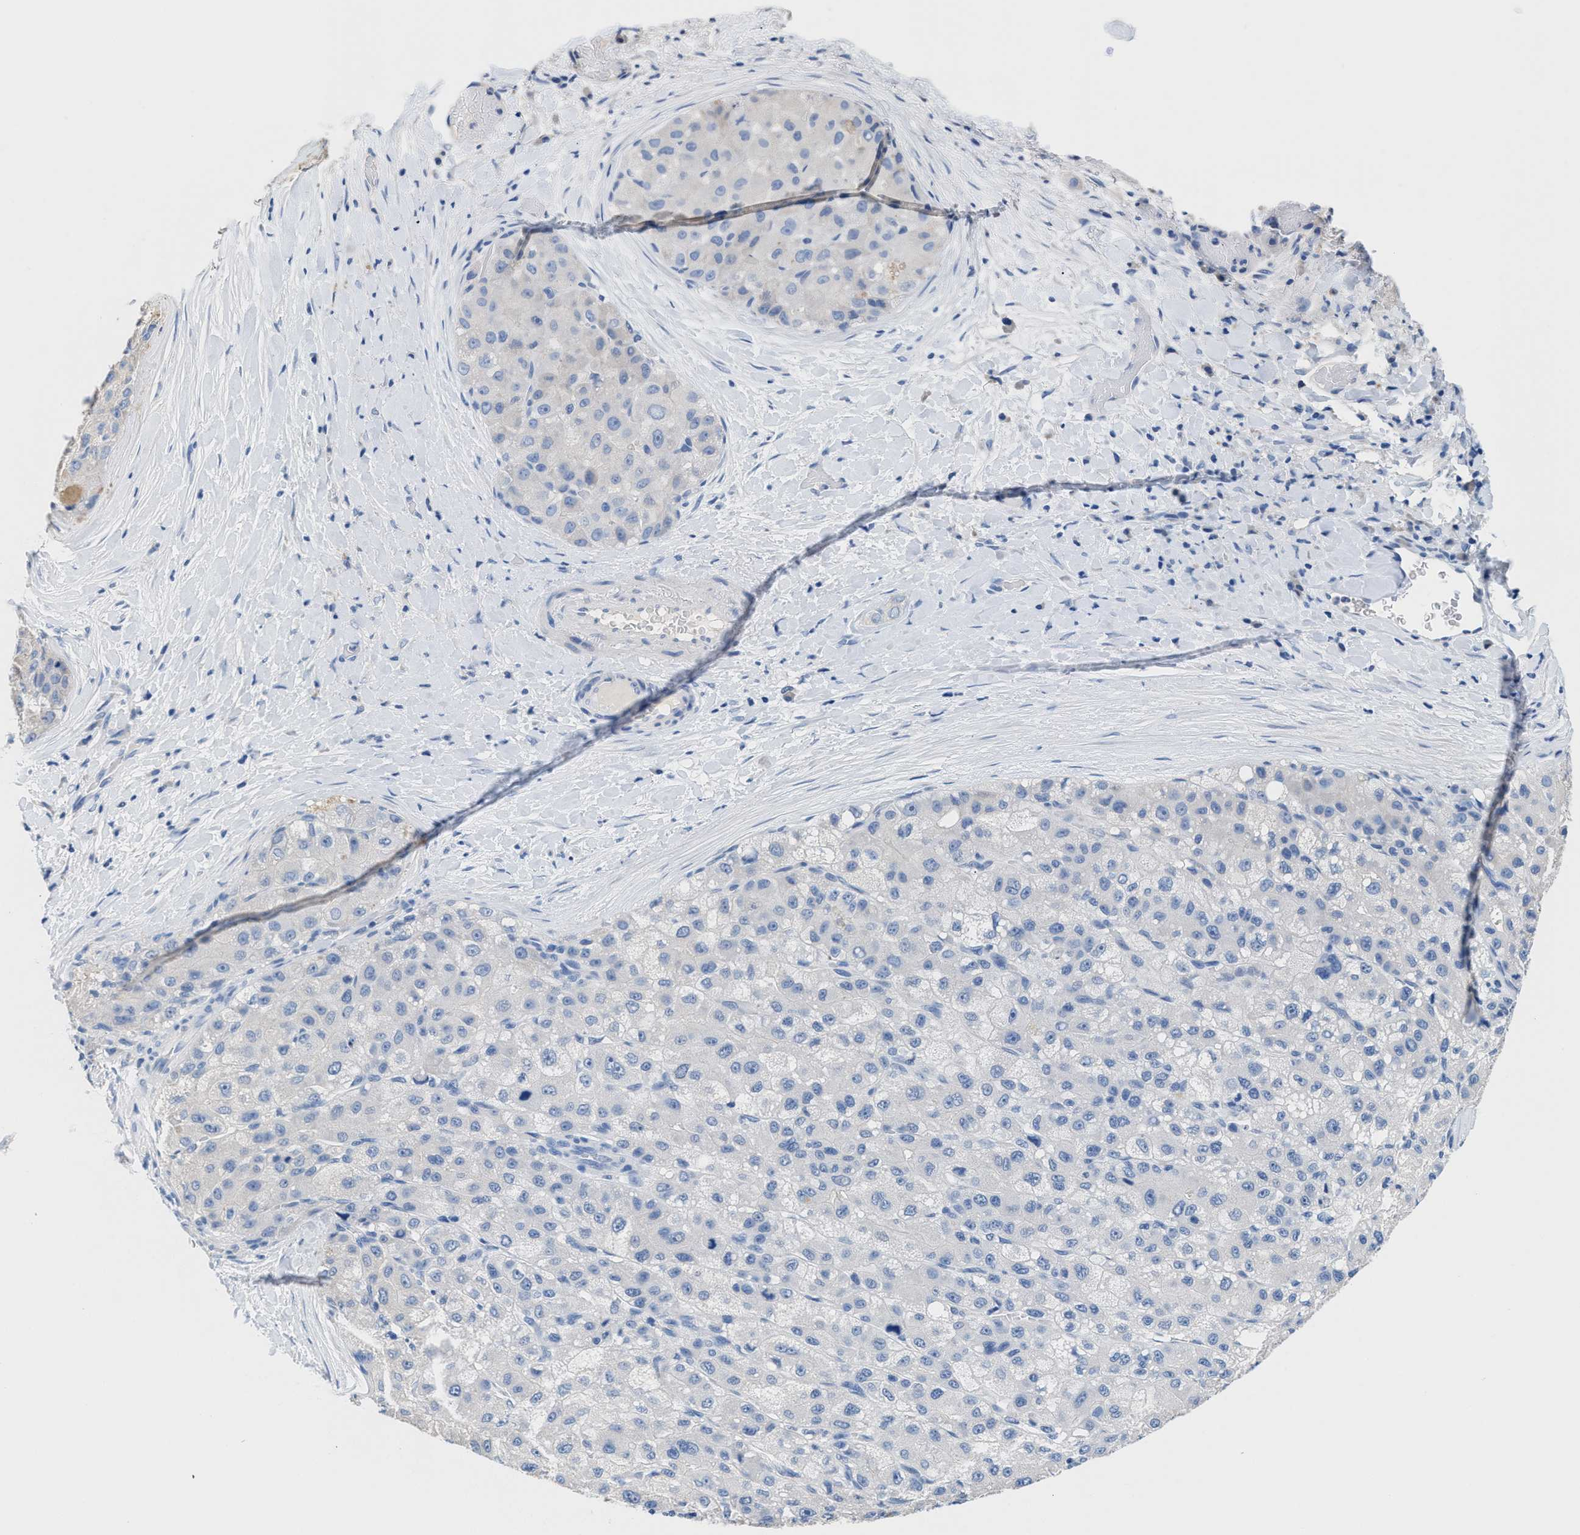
{"staining": {"intensity": "negative", "quantity": "none", "location": "none"}, "tissue": "liver cancer", "cell_type": "Tumor cells", "image_type": "cancer", "snomed": [{"axis": "morphology", "description": "Carcinoma, Hepatocellular, NOS"}, {"axis": "topography", "description": "Liver"}], "caption": "The histopathology image exhibits no significant positivity in tumor cells of liver cancer.", "gene": "SLFN13", "patient": {"sex": "male", "age": 80}}